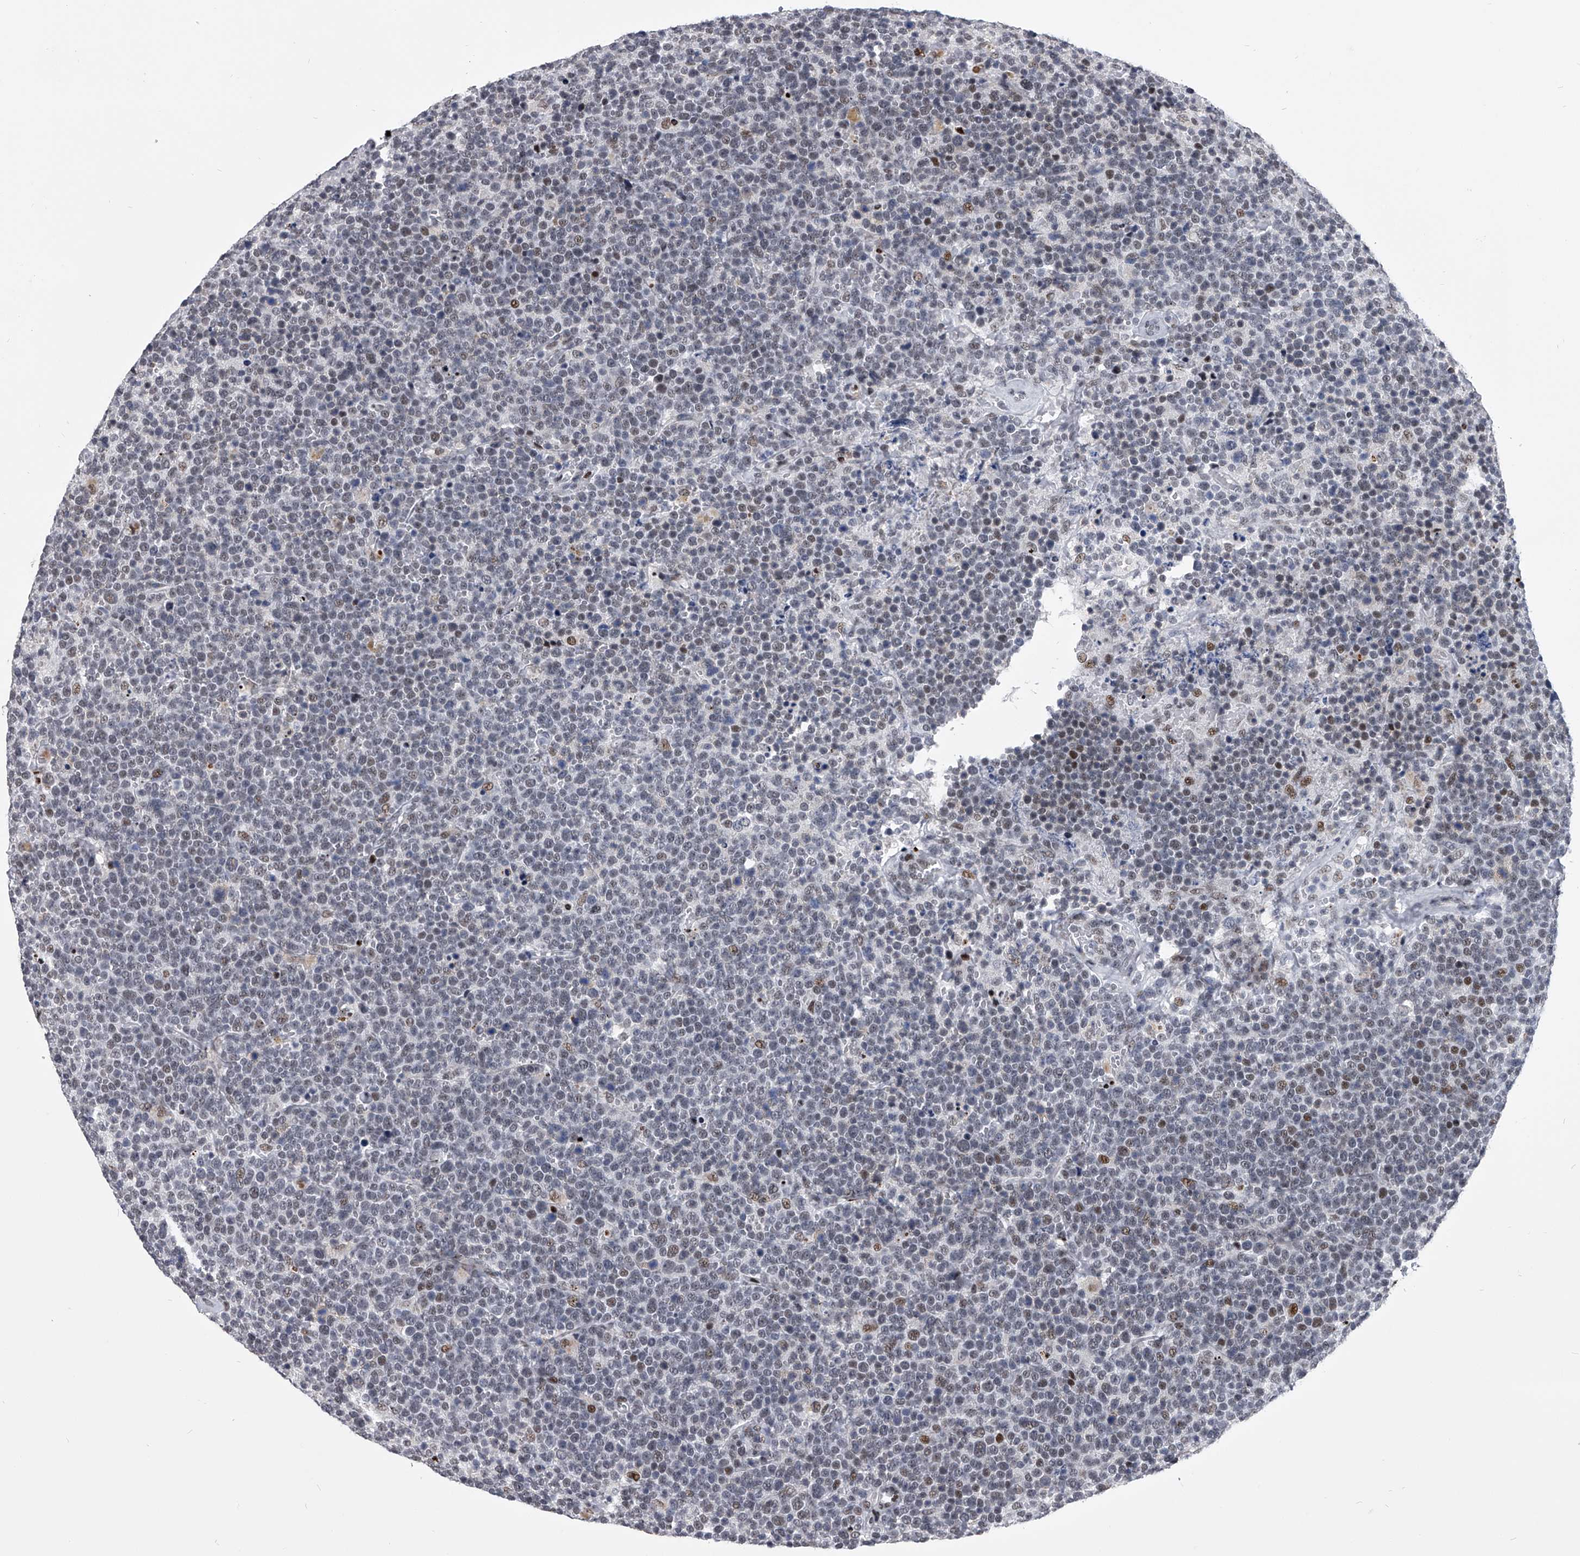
{"staining": {"intensity": "moderate", "quantity": "<25%", "location": "nuclear"}, "tissue": "lymphoma", "cell_type": "Tumor cells", "image_type": "cancer", "snomed": [{"axis": "morphology", "description": "Malignant lymphoma, non-Hodgkin's type, High grade"}, {"axis": "topography", "description": "Lymph node"}], "caption": "About <25% of tumor cells in high-grade malignant lymphoma, non-Hodgkin's type reveal moderate nuclear protein positivity as visualized by brown immunohistochemical staining.", "gene": "CMTR1", "patient": {"sex": "male", "age": 61}}